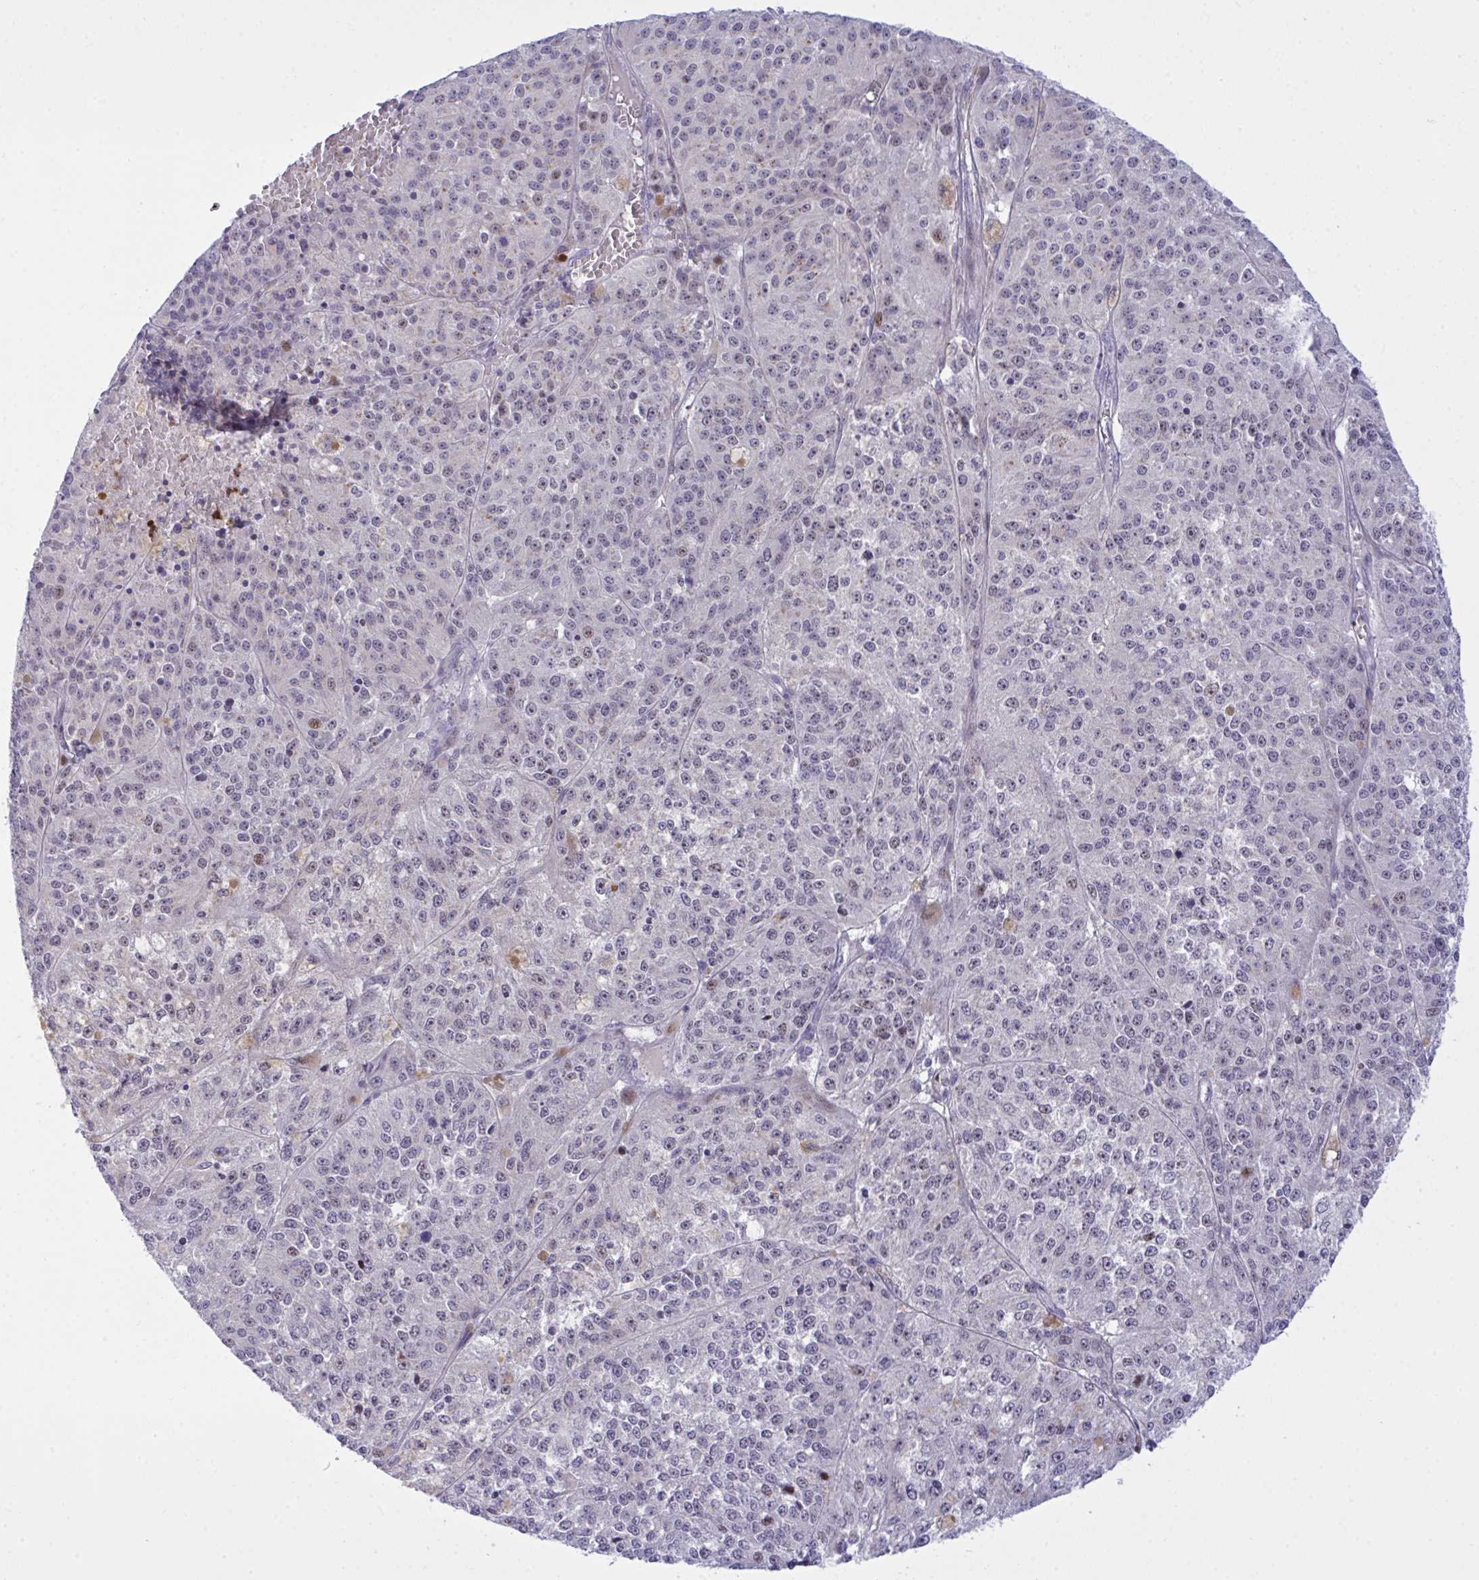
{"staining": {"intensity": "negative", "quantity": "none", "location": "none"}, "tissue": "melanoma", "cell_type": "Tumor cells", "image_type": "cancer", "snomed": [{"axis": "morphology", "description": "Malignant melanoma, Metastatic site"}, {"axis": "topography", "description": "Lymph node"}], "caption": "Immunohistochemistry photomicrograph of melanoma stained for a protein (brown), which exhibits no expression in tumor cells.", "gene": "ZNF554", "patient": {"sex": "female", "age": 64}}